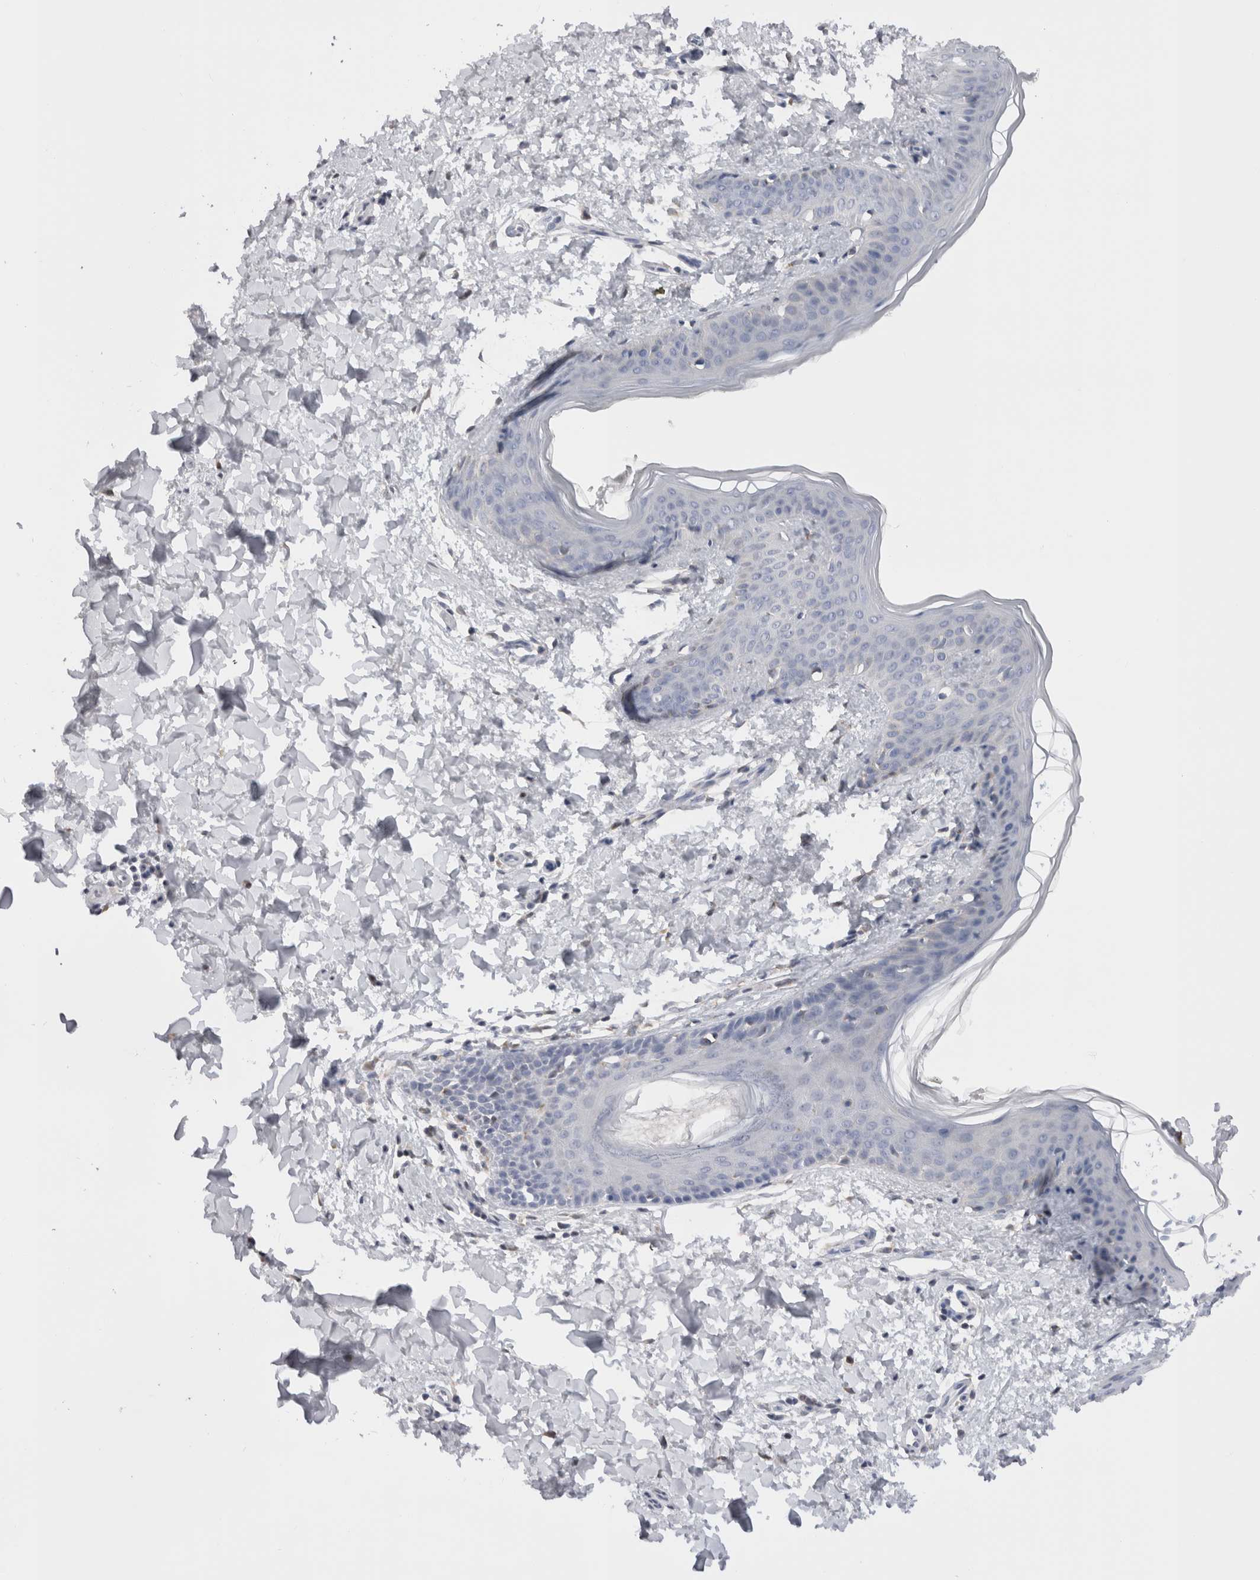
{"staining": {"intensity": "negative", "quantity": "none", "location": "none"}, "tissue": "skin", "cell_type": "Fibroblasts", "image_type": "normal", "snomed": [{"axis": "morphology", "description": "Normal tissue, NOS"}, {"axis": "topography", "description": "Skin"}], "caption": "This is an immunohistochemistry (IHC) histopathology image of unremarkable human skin. There is no expression in fibroblasts.", "gene": "VCPIP1", "patient": {"sex": "female", "age": 17}}